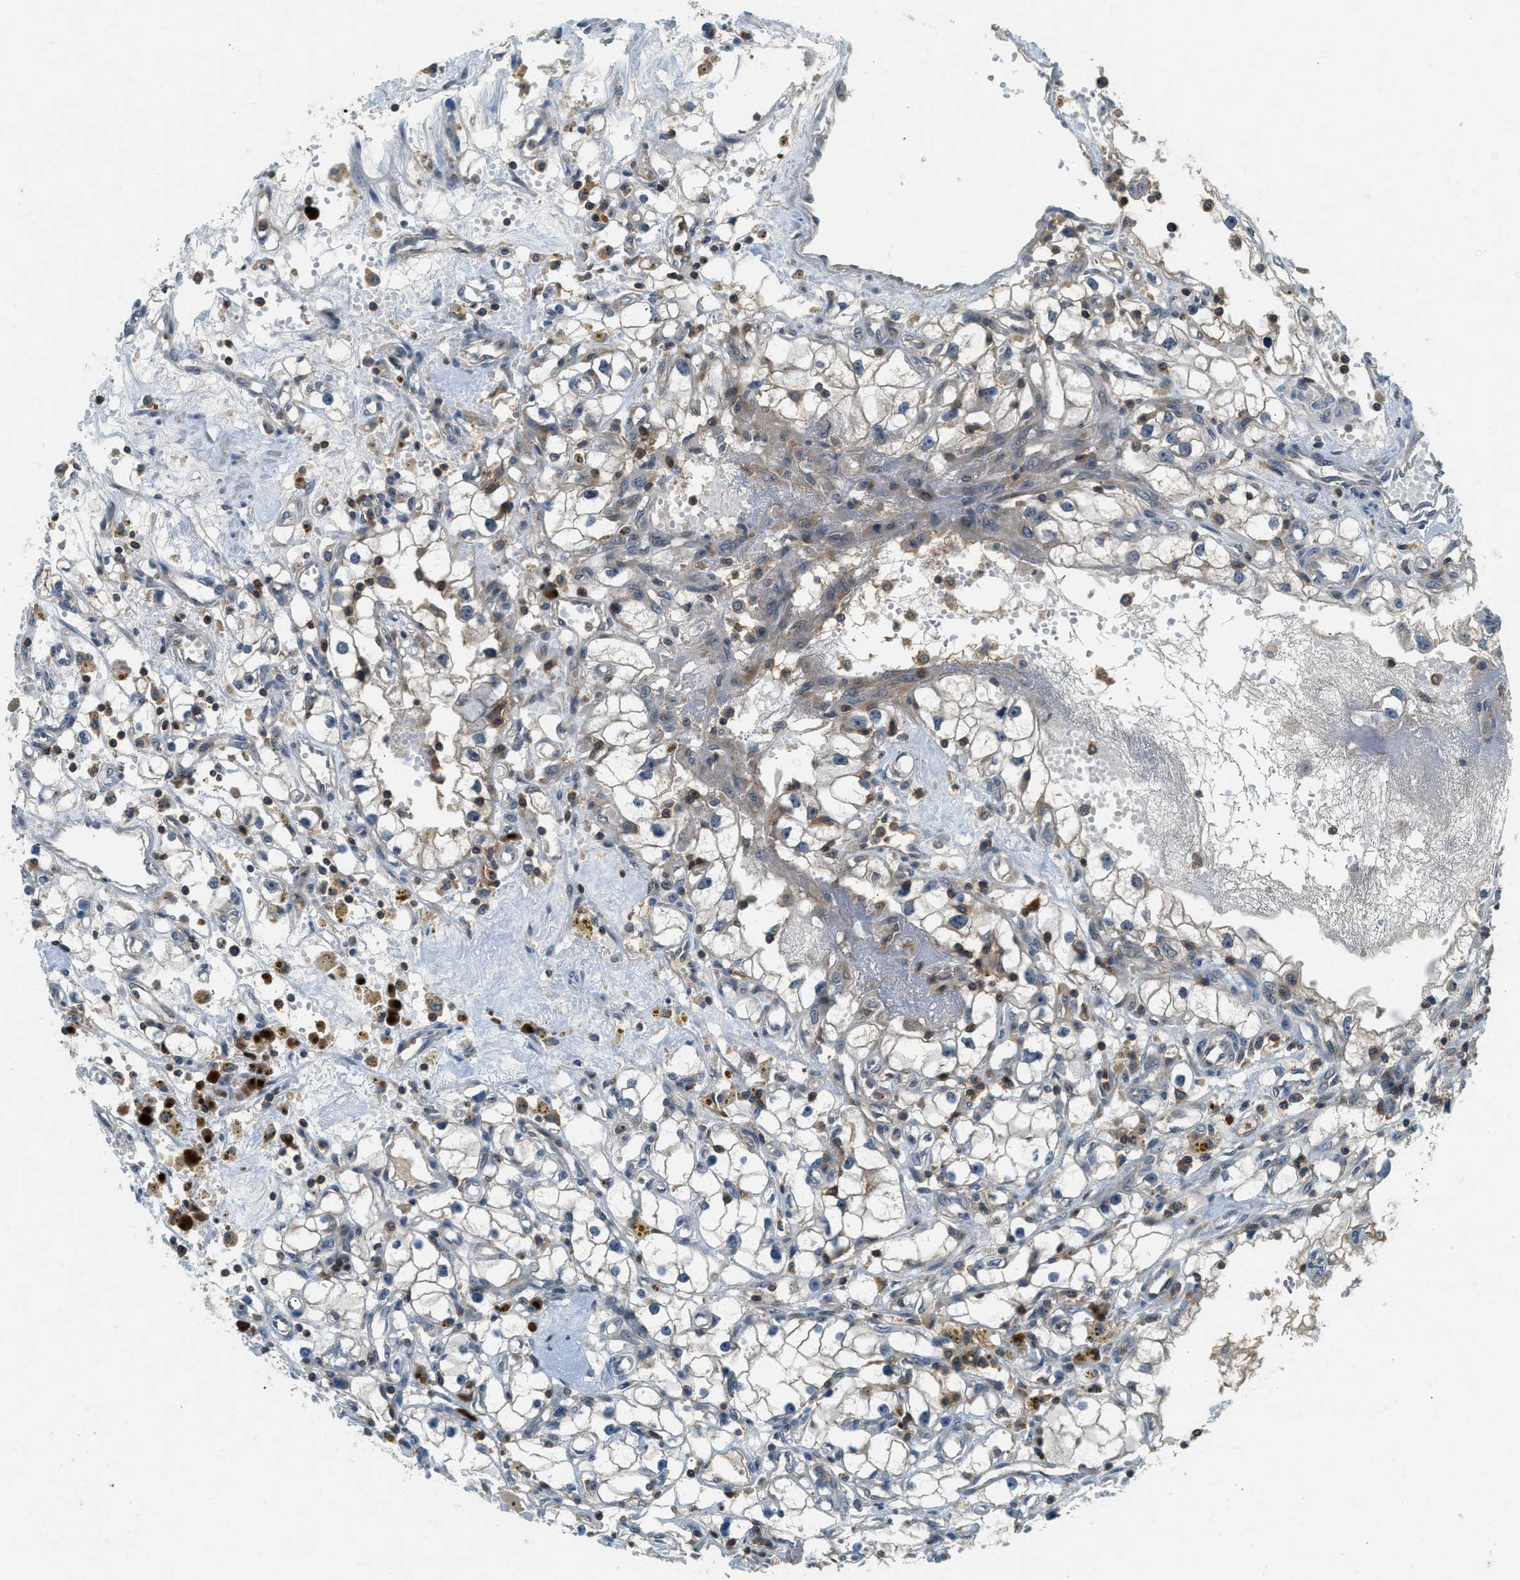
{"staining": {"intensity": "weak", "quantity": "<25%", "location": "cytoplasmic/membranous"}, "tissue": "renal cancer", "cell_type": "Tumor cells", "image_type": "cancer", "snomed": [{"axis": "morphology", "description": "Adenocarcinoma, NOS"}, {"axis": "topography", "description": "Kidney"}], "caption": "The photomicrograph shows no significant staining in tumor cells of renal cancer (adenocarcinoma).", "gene": "GMPPB", "patient": {"sex": "male", "age": 56}}